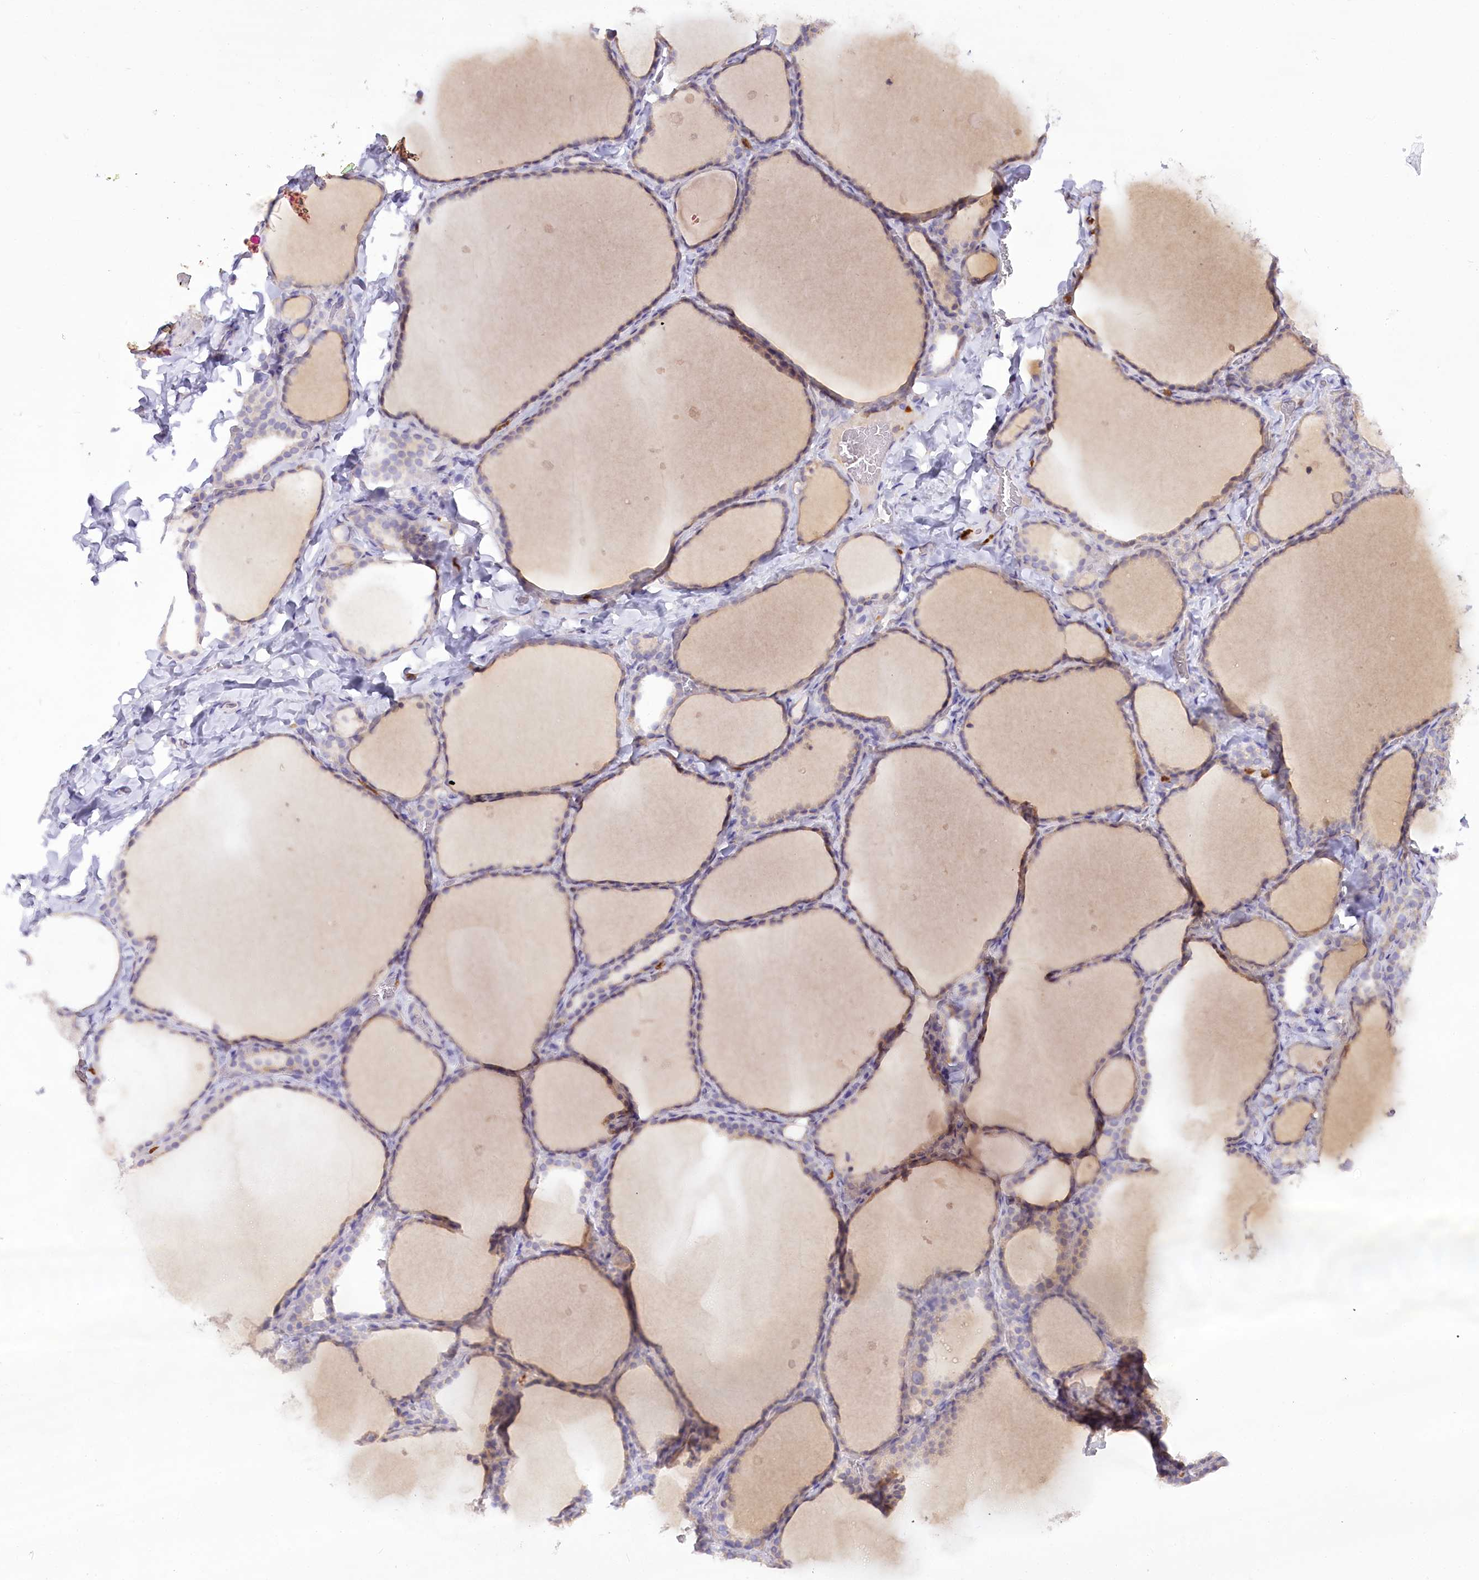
{"staining": {"intensity": "negative", "quantity": "none", "location": "none"}, "tissue": "thyroid gland", "cell_type": "Glandular cells", "image_type": "normal", "snomed": [{"axis": "morphology", "description": "Normal tissue, NOS"}, {"axis": "topography", "description": "Thyroid gland"}], "caption": "An immunohistochemistry image of unremarkable thyroid gland is shown. There is no staining in glandular cells of thyroid gland. (DAB IHC visualized using brightfield microscopy, high magnification).", "gene": "DPYD", "patient": {"sex": "female", "age": 22}}